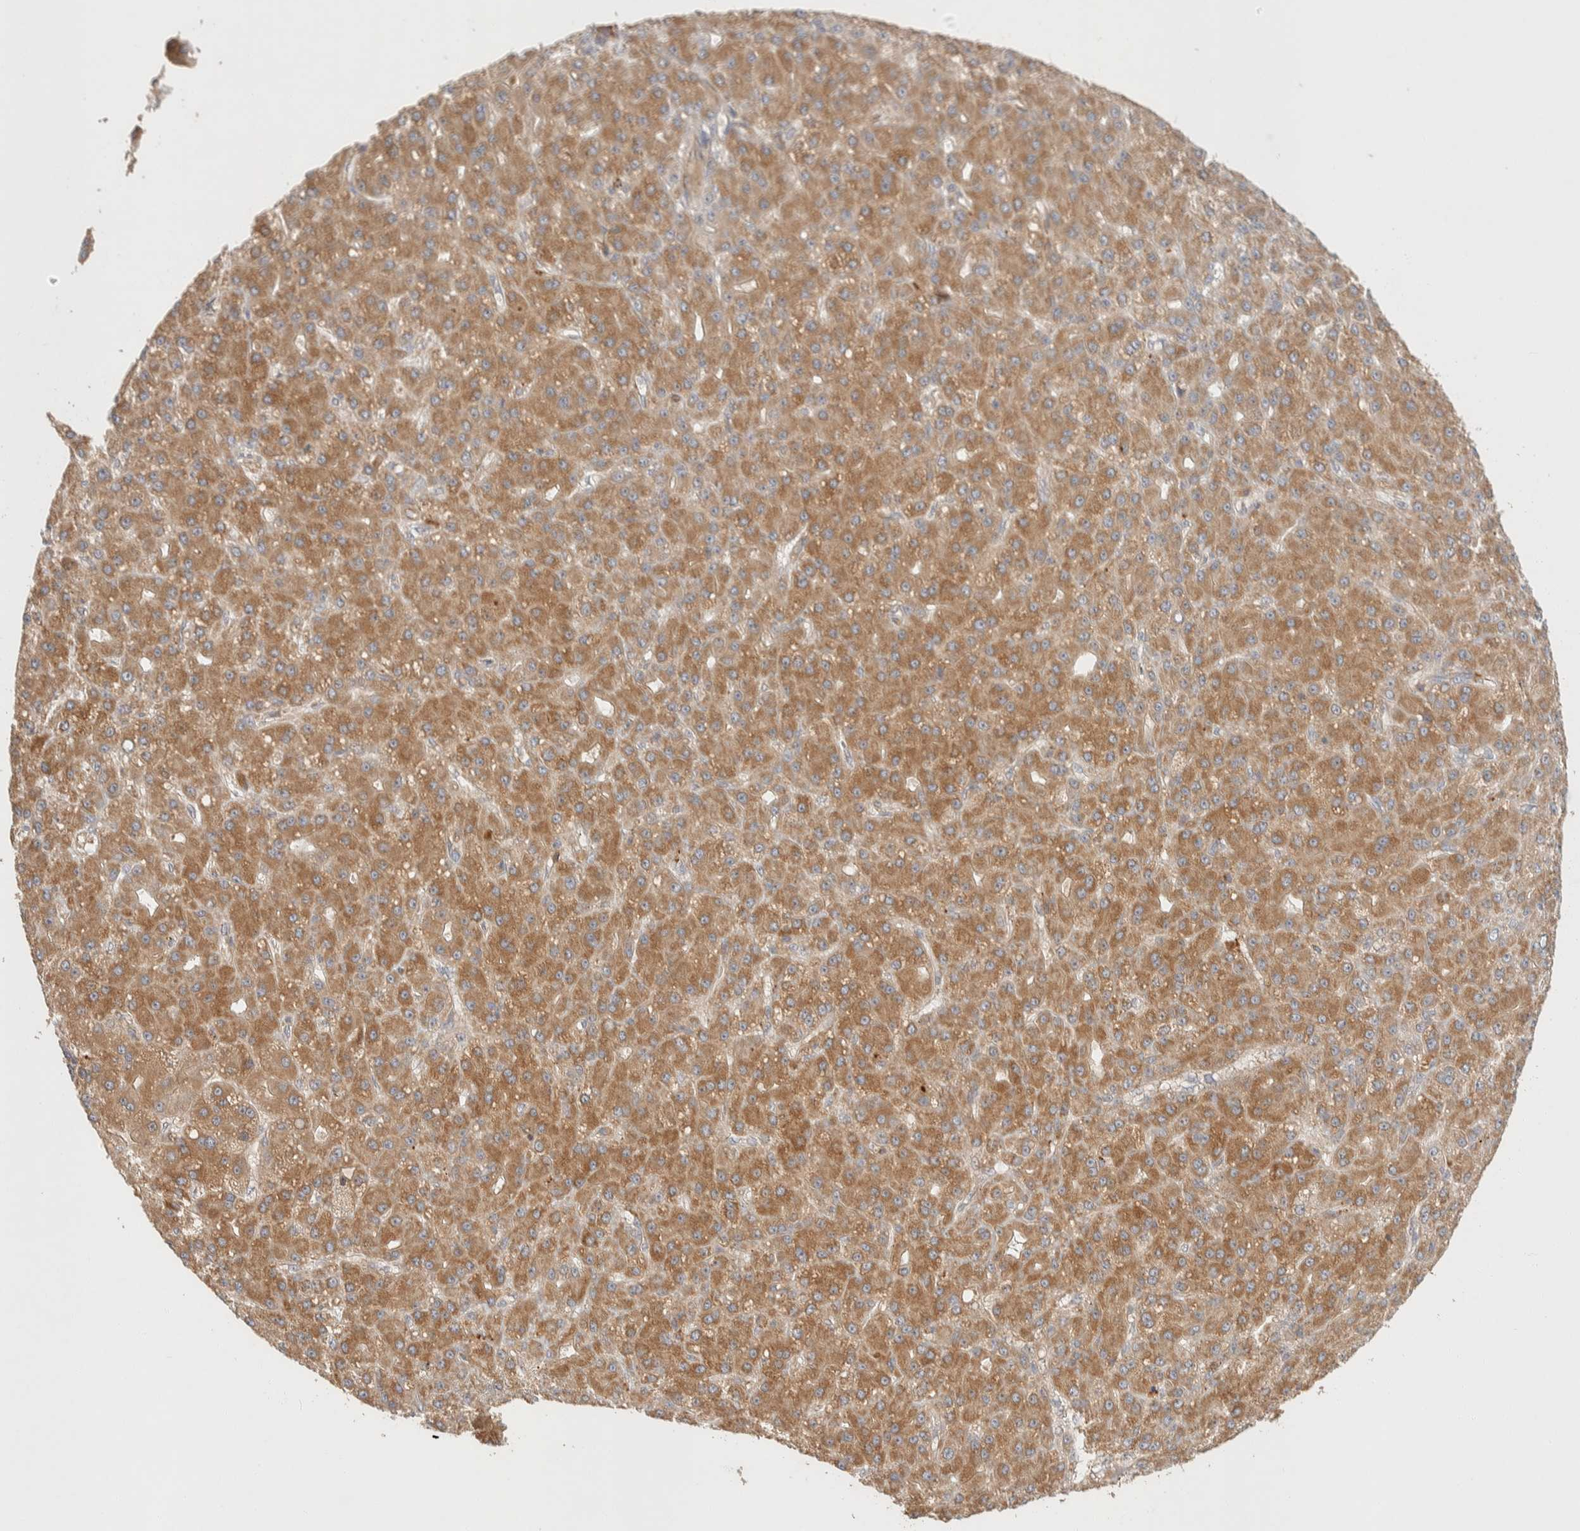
{"staining": {"intensity": "moderate", "quantity": ">75%", "location": "cytoplasmic/membranous"}, "tissue": "liver cancer", "cell_type": "Tumor cells", "image_type": "cancer", "snomed": [{"axis": "morphology", "description": "Carcinoma, Hepatocellular, NOS"}, {"axis": "topography", "description": "Liver"}], "caption": "A histopathology image of human liver cancer stained for a protein displays moderate cytoplasmic/membranous brown staining in tumor cells.", "gene": "KIF9", "patient": {"sex": "male", "age": 67}}